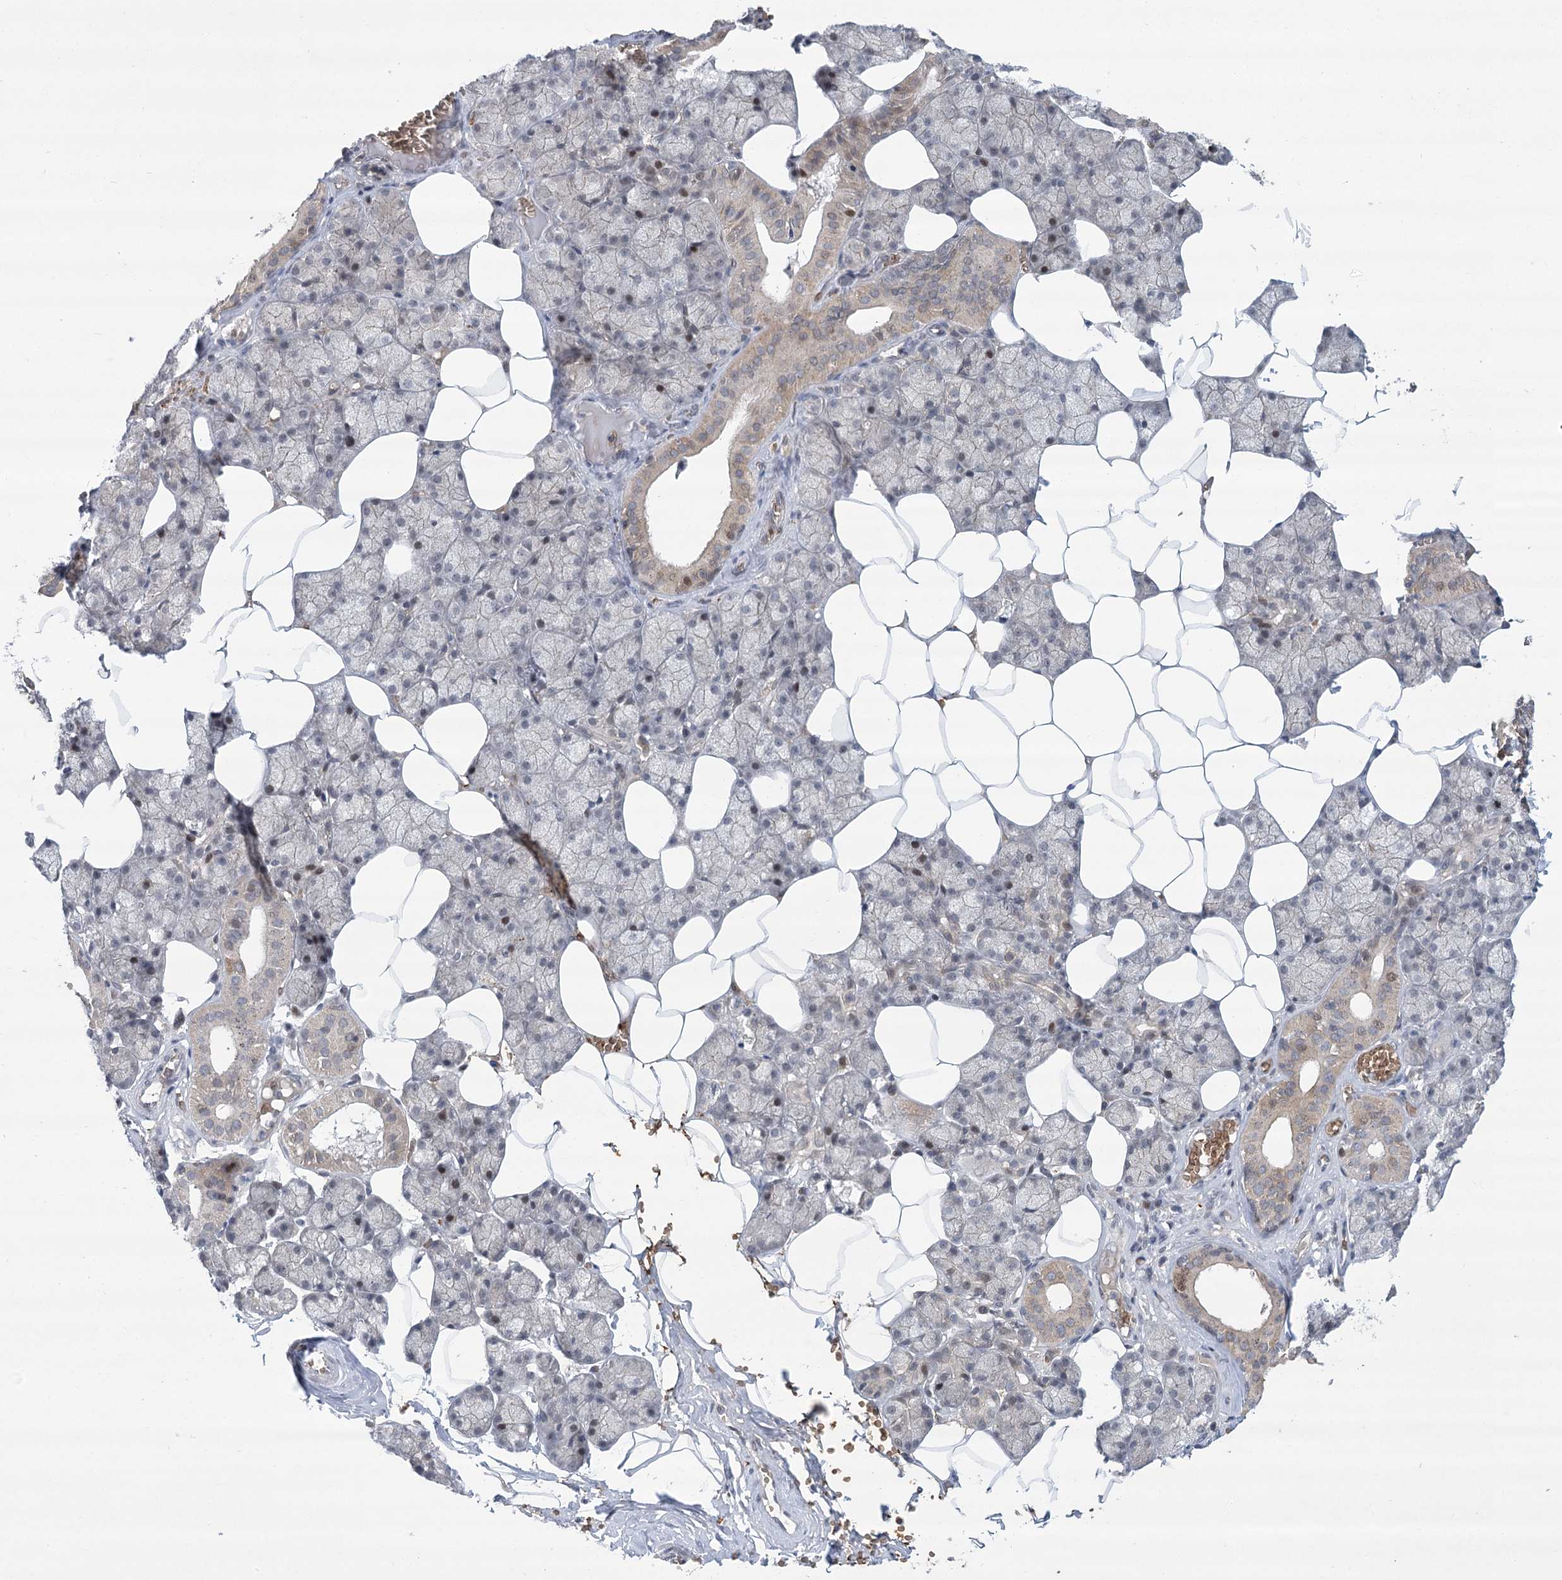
{"staining": {"intensity": "moderate", "quantity": "<25%", "location": "cytoplasmic/membranous,nuclear"}, "tissue": "salivary gland", "cell_type": "Glandular cells", "image_type": "normal", "snomed": [{"axis": "morphology", "description": "Normal tissue, NOS"}, {"axis": "topography", "description": "Salivary gland"}], "caption": "Brown immunohistochemical staining in unremarkable salivary gland displays moderate cytoplasmic/membranous,nuclear staining in approximately <25% of glandular cells.", "gene": "NSMCE4A", "patient": {"sex": "male", "age": 62}}